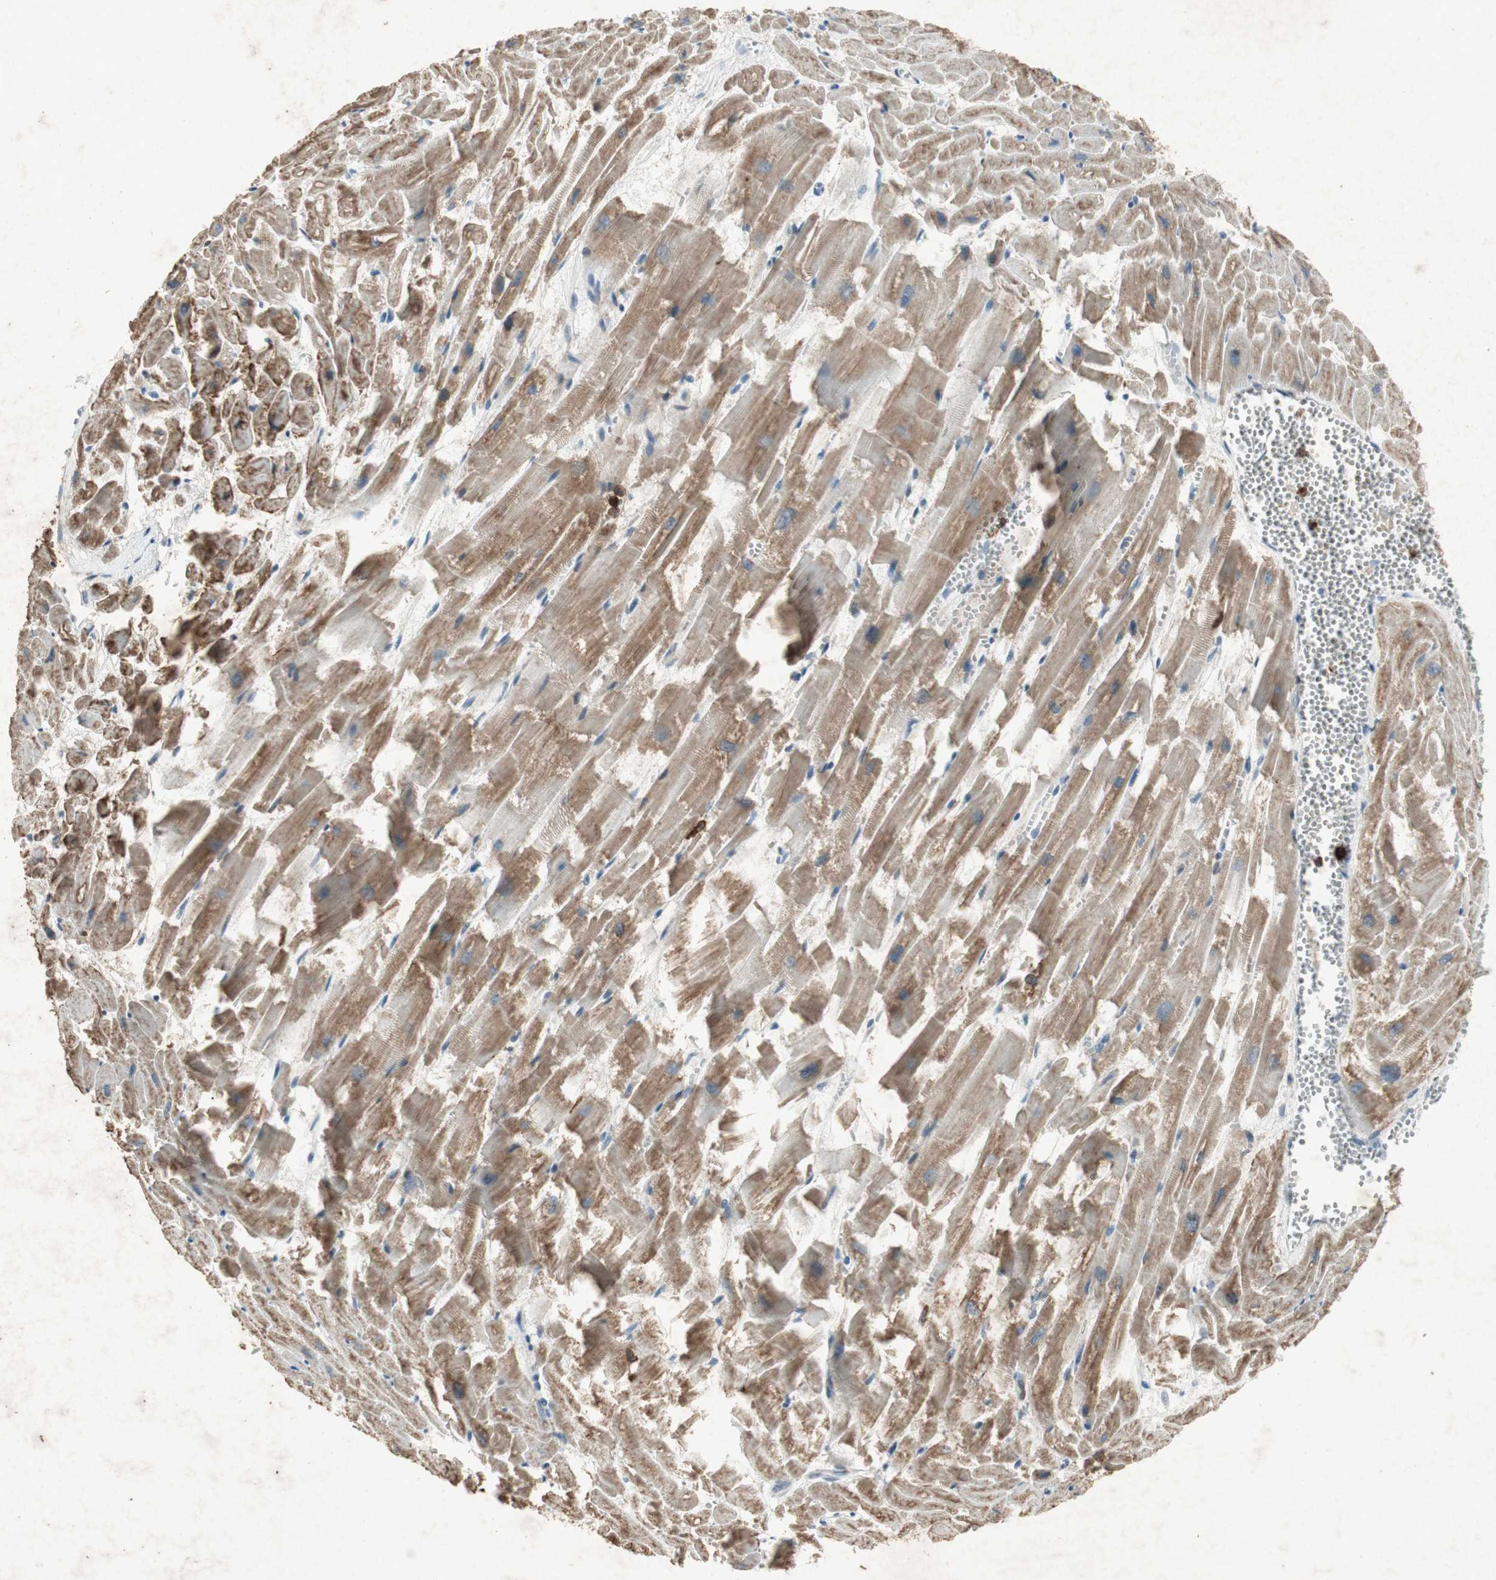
{"staining": {"intensity": "moderate", "quantity": "25%-75%", "location": "cytoplasmic/membranous"}, "tissue": "heart muscle", "cell_type": "Cardiomyocytes", "image_type": "normal", "snomed": [{"axis": "morphology", "description": "Normal tissue, NOS"}, {"axis": "topography", "description": "Heart"}], "caption": "A high-resolution image shows immunohistochemistry (IHC) staining of benign heart muscle, which reveals moderate cytoplasmic/membranous staining in approximately 25%-75% of cardiomyocytes.", "gene": "TYROBP", "patient": {"sex": "female", "age": 19}}